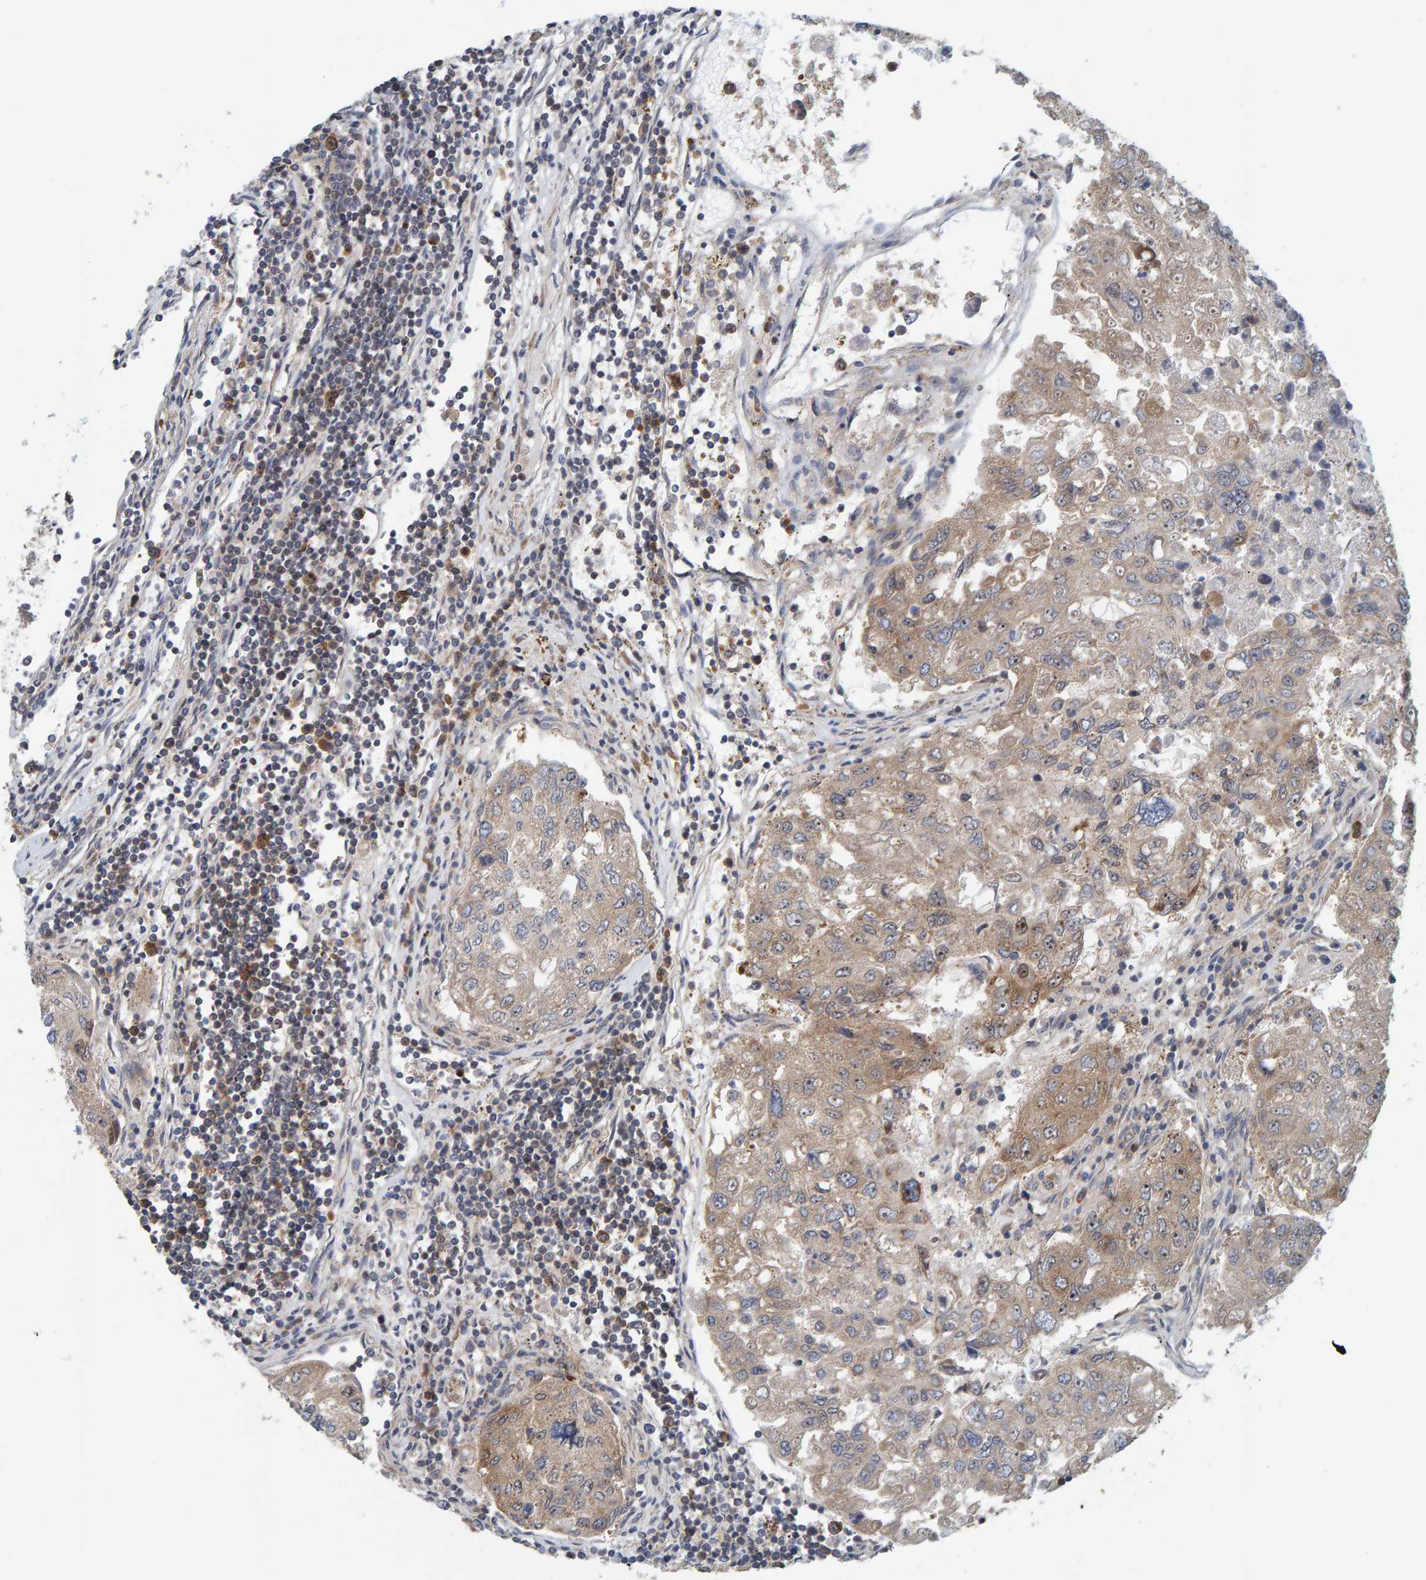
{"staining": {"intensity": "weak", "quantity": ">75%", "location": "cytoplasmic/membranous"}, "tissue": "urothelial cancer", "cell_type": "Tumor cells", "image_type": "cancer", "snomed": [{"axis": "morphology", "description": "Urothelial carcinoma, High grade"}, {"axis": "topography", "description": "Lymph node"}, {"axis": "topography", "description": "Urinary bladder"}], "caption": "Immunohistochemical staining of human urothelial cancer demonstrates weak cytoplasmic/membranous protein staining in about >75% of tumor cells.", "gene": "POLR1E", "patient": {"sex": "male", "age": 51}}